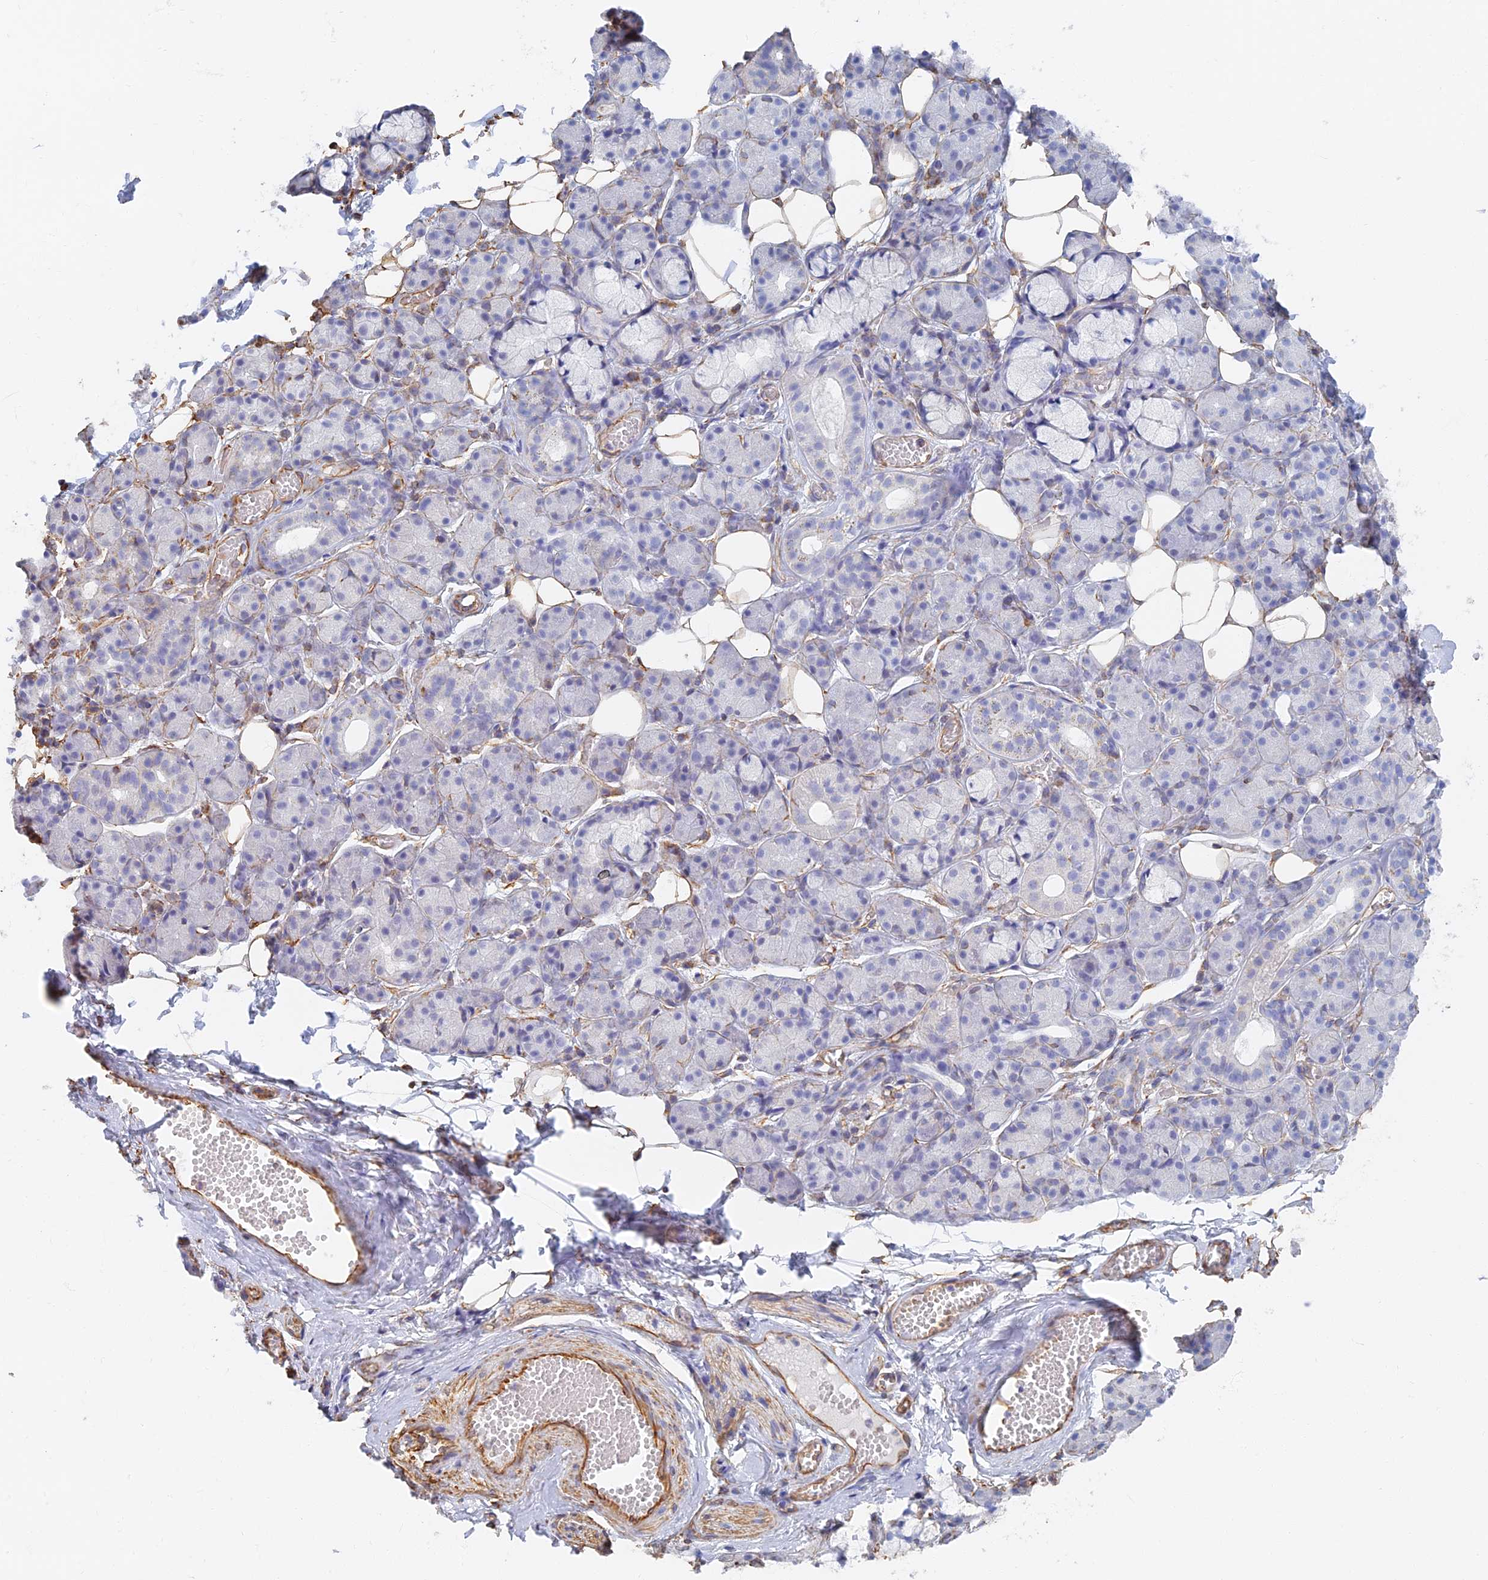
{"staining": {"intensity": "negative", "quantity": "none", "location": "none"}, "tissue": "salivary gland", "cell_type": "Glandular cells", "image_type": "normal", "snomed": [{"axis": "morphology", "description": "Normal tissue, NOS"}, {"axis": "topography", "description": "Salivary gland"}], "caption": "An image of human salivary gland is negative for staining in glandular cells. (Stains: DAB IHC with hematoxylin counter stain, Microscopy: brightfield microscopy at high magnification).", "gene": "RMC1", "patient": {"sex": "male", "age": 63}}